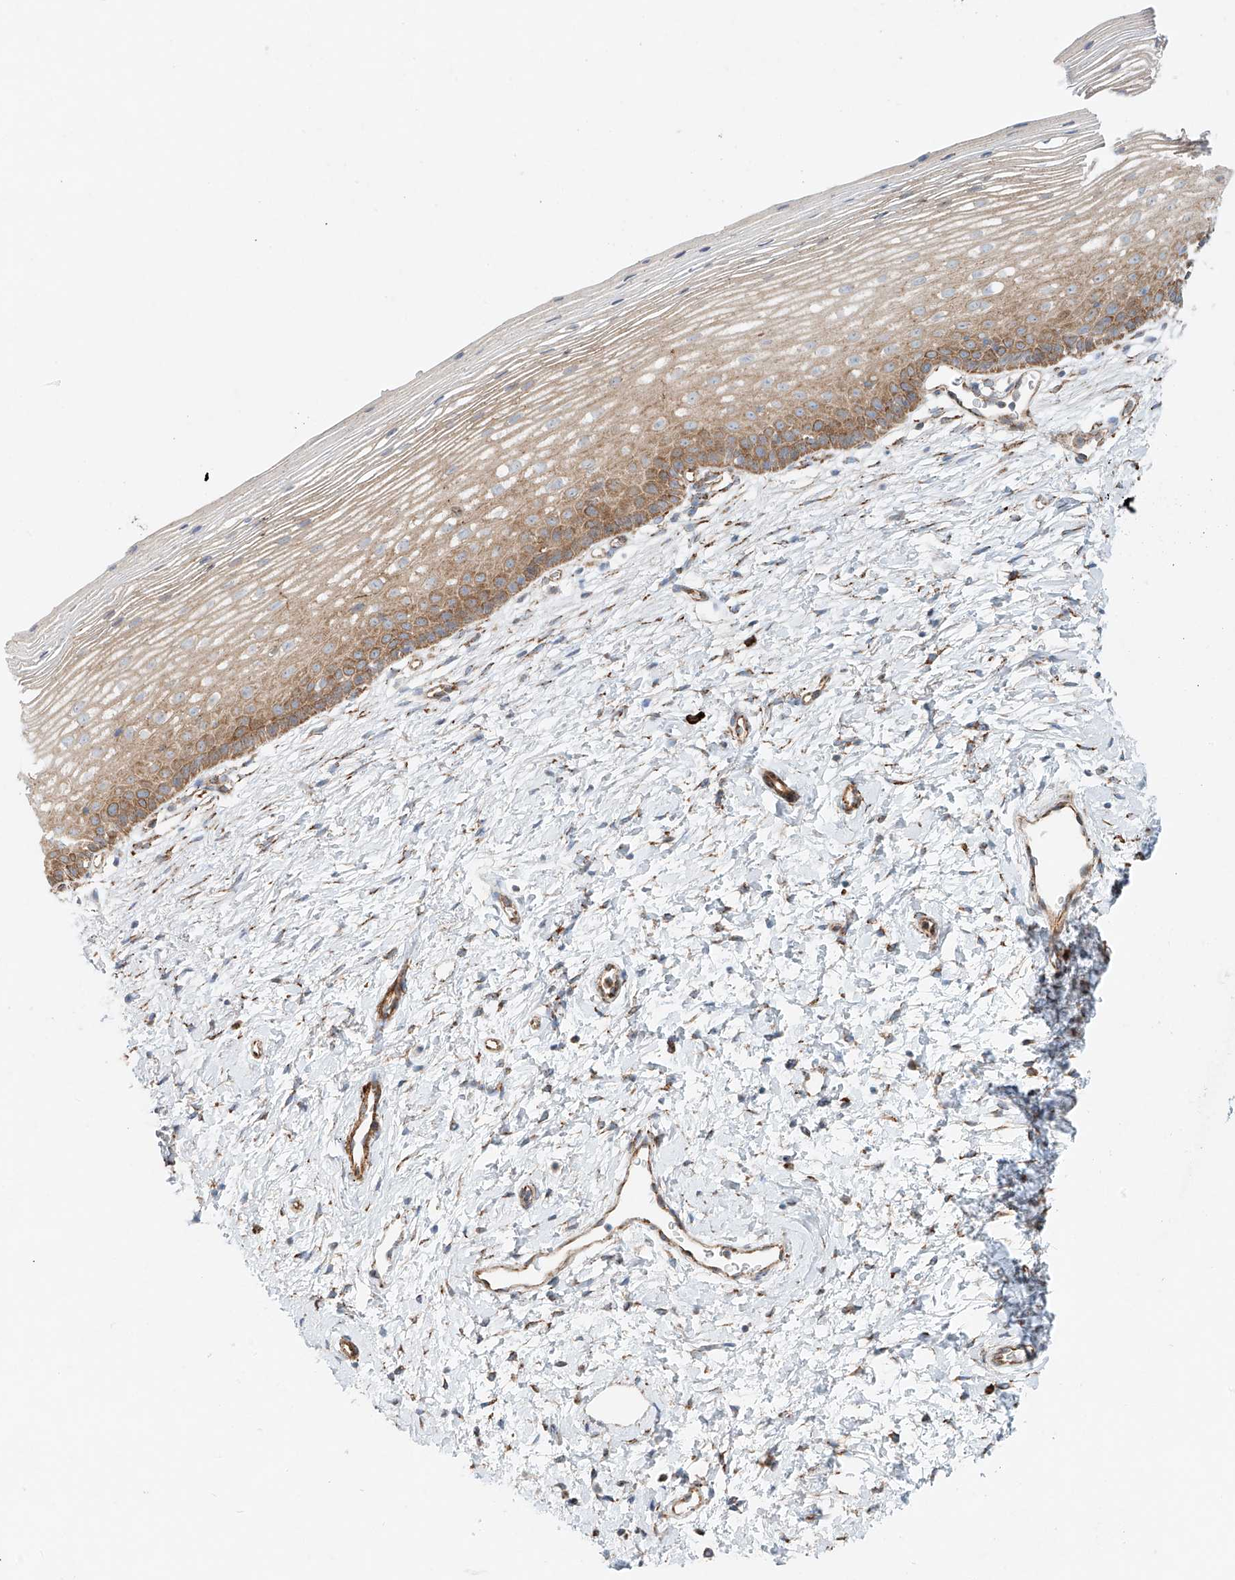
{"staining": {"intensity": "moderate", "quantity": "25%-75%", "location": "cytoplasmic/membranous"}, "tissue": "cervix", "cell_type": "Glandular cells", "image_type": "normal", "snomed": [{"axis": "morphology", "description": "Normal tissue, NOS"}, {"axis": "topography", "description": "Cervix"}], "caption": "An image of human cervix stained for a protein demonstrates moderate cytoplasmic/membranous brown staining in glandular cells. The staining was performed using DAB to visualize the protein expression in brown, while the nuclei were stained in blue with hematoxylin (Magnification: 20x).", "gene": "EIPR1", "patient": {"sex": "female", "age": 72}}